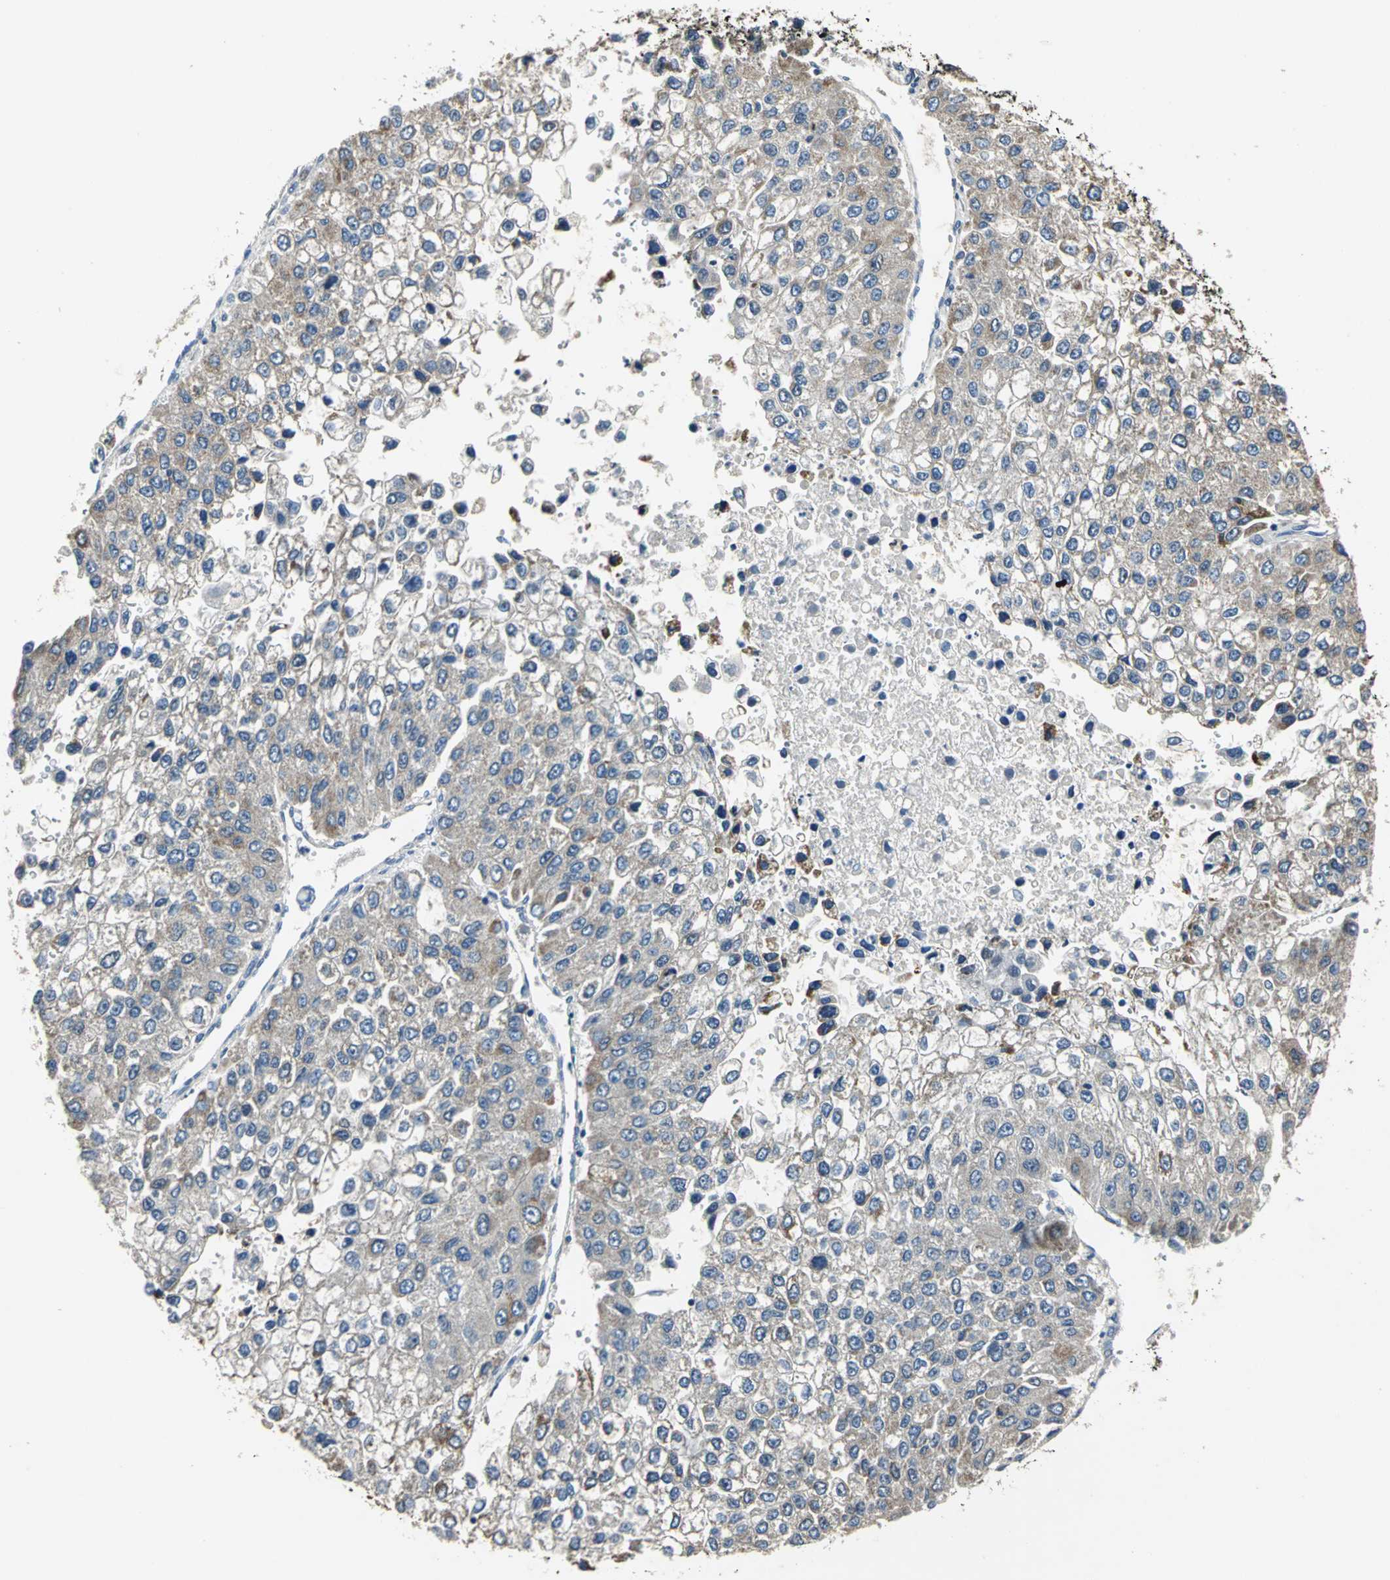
{"staining": {"intensity": "moderate", "quantity": "25%-75%", "location": "cytoplasmic/membranous"}, "tissue": "liver cancer", "cell_type": "Tumor cells", "image_type": "cancer", "snomed": [{"axis": "morphology", "description": "Carcinoma, Hepatocellular, NOS"}, {"axis": "topography", "description": "Liver"}], "caption": "Protein expression analysis of human liver cancer (hepatocellular carcinoma) reveals moderate cytoplasmic/membranous positivity in about 25%-75% of tumor cells.", "gene": "JADE3", "patient": {"sex": "female", "age": 66}}